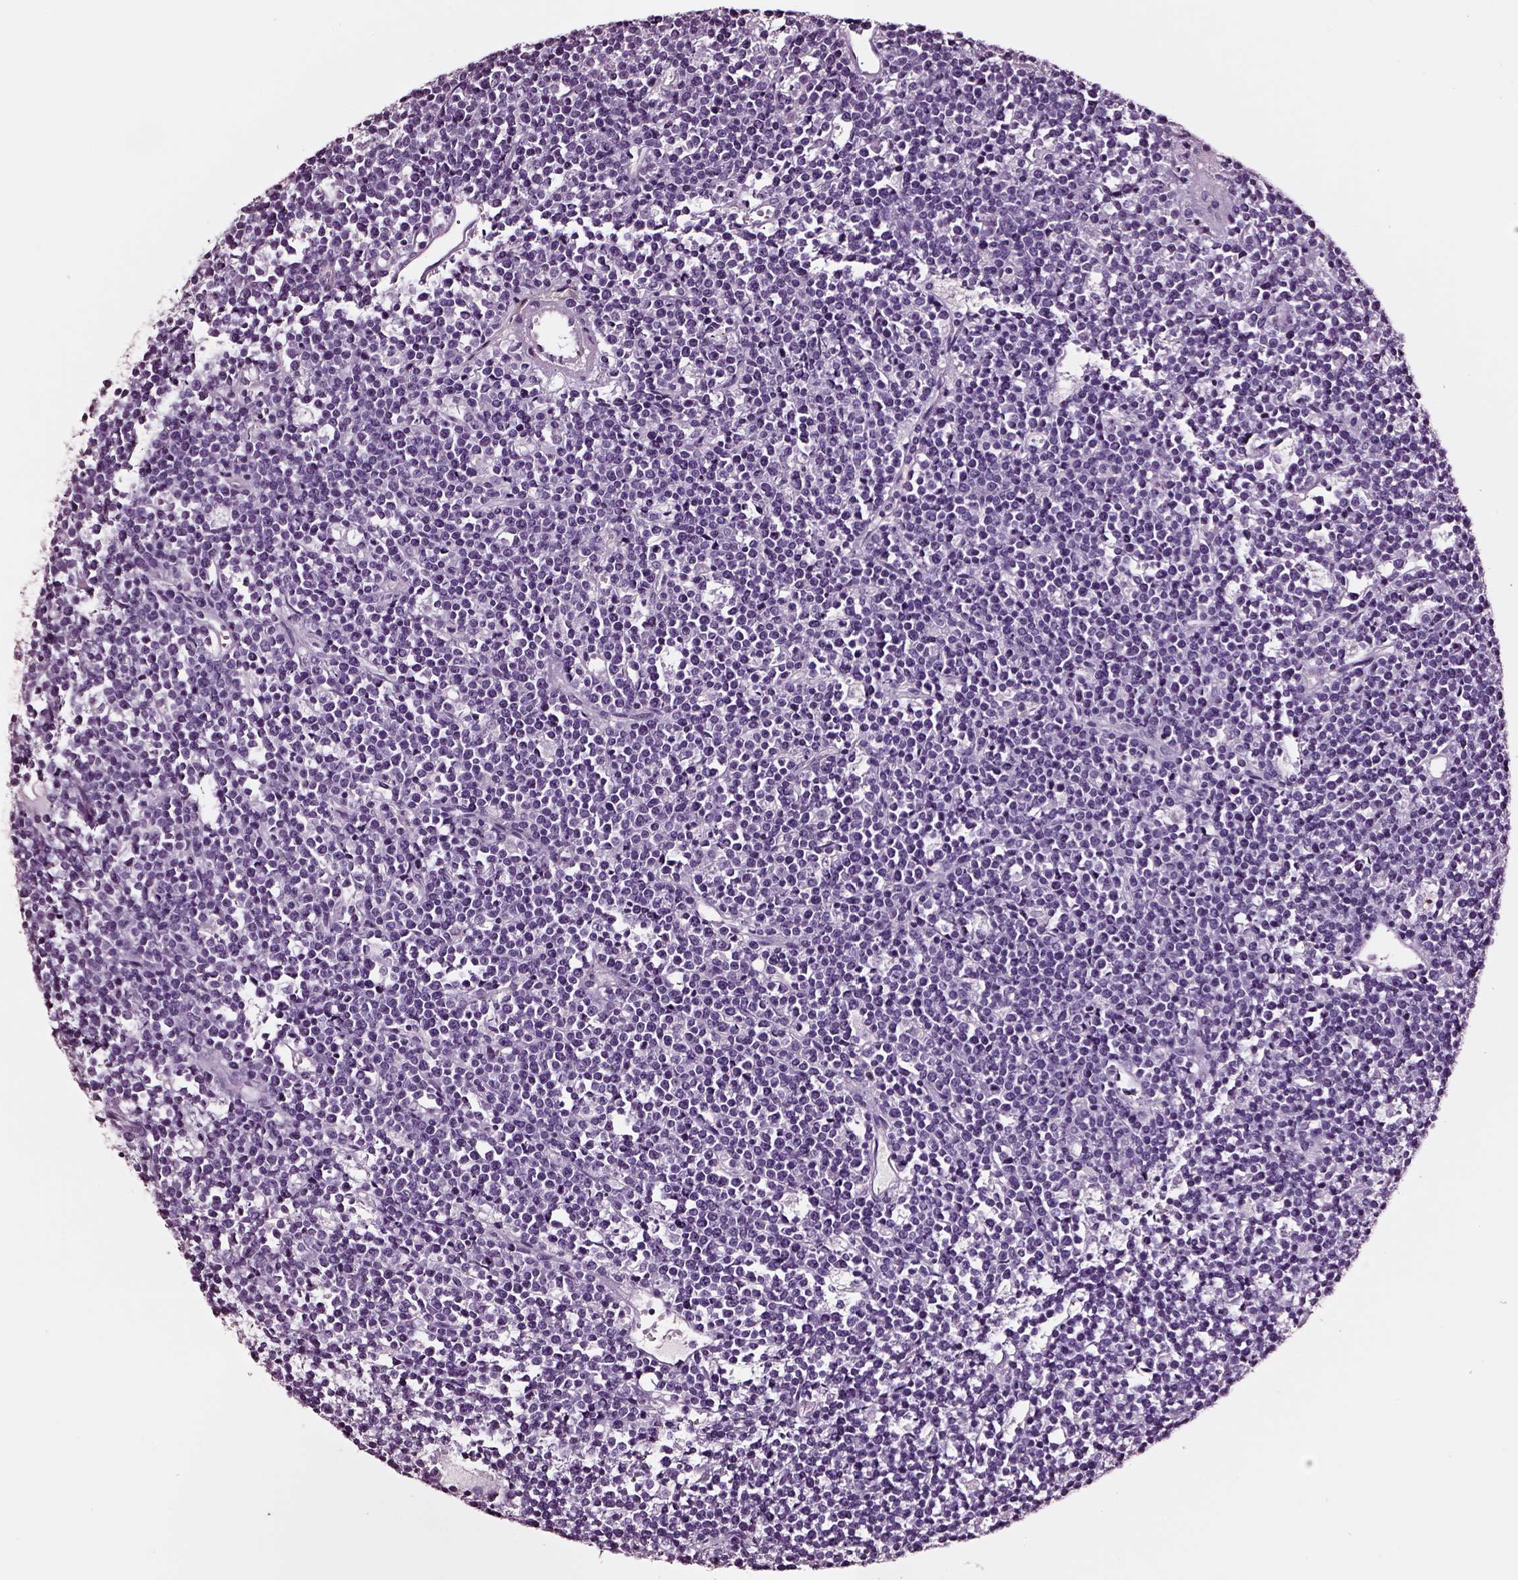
{"staining": {"intensity": "negative", "quantity": "none", "location": "none"}, "tissue": "lymphoma", "cell_type": "Tumor cells", "image_type": "cancer", "snomed": [{"axis": "morphology", "description": "Malignant lymphoma, non-Hodgkin's type, High grade"}, {"axis": "topography", "description": "Ovary"}], "caption": "Human high-grade malignant lymphoma, non-Hodgkin's type stained for a protein using IHC demonstrates no staining in tumor cells.", "gene": "DPEP1", "patient": {"sex": "female", "age": 56}}